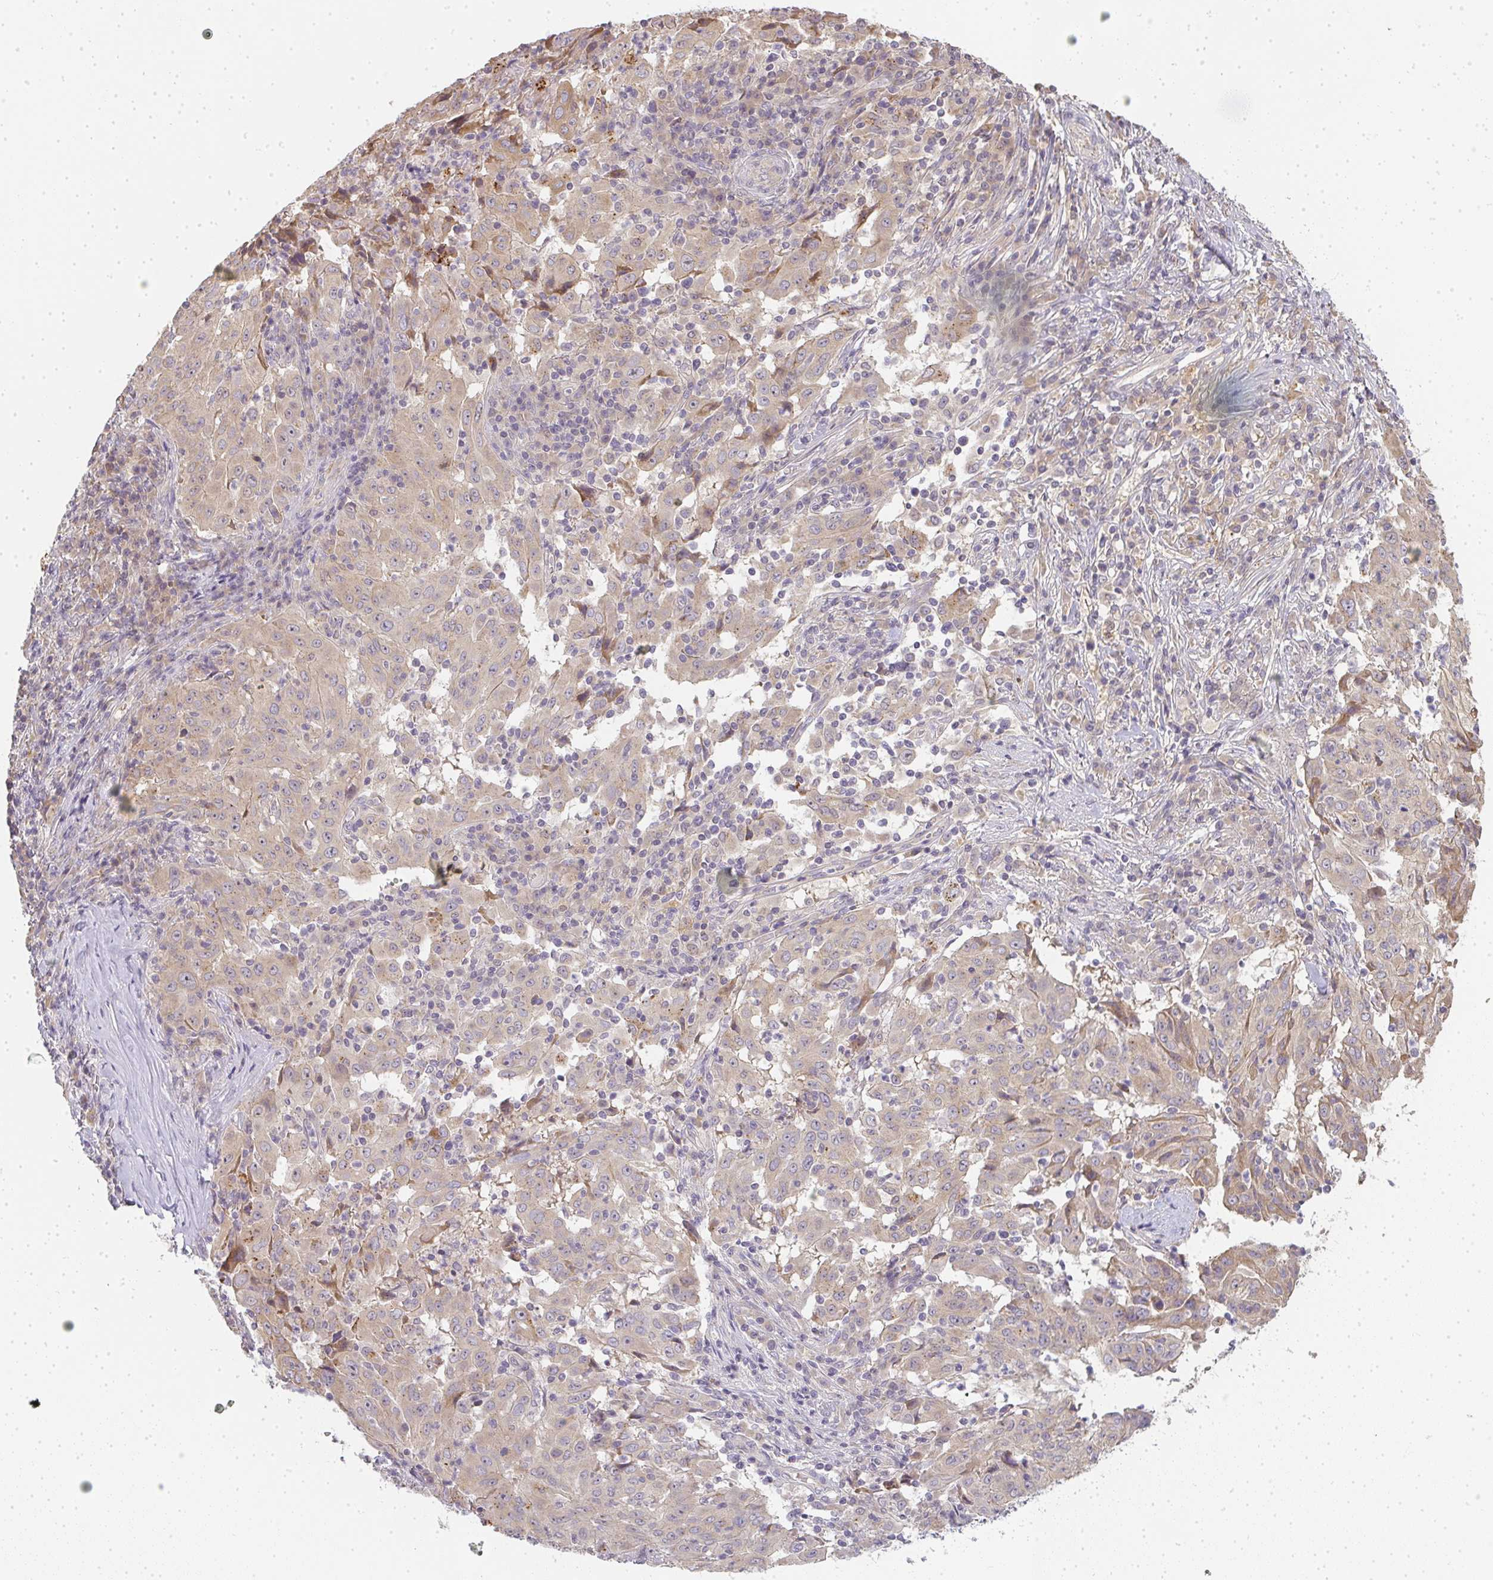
{"staining": {"intensity": "weak", "quantity": ">75%", "location": "cytoplasmic/membranous"}, "tissue": "pancreatic cancer", "cell_type": "Tumor cells", "image_type": "cancer", "snomed": [{"axis": "morphology", "description": "Adenocarcinoma, NOS"}, {"axis": "topography", "description": "Pancreas"}], "caption": "Weak cytoplasmic/membranous staining is appreciated in about >75% of tumor cells in pancreatic cancer (adenocarcinoma).", "gene": "SLC35B3", "patient": {"sex": "male", "age": 63}}